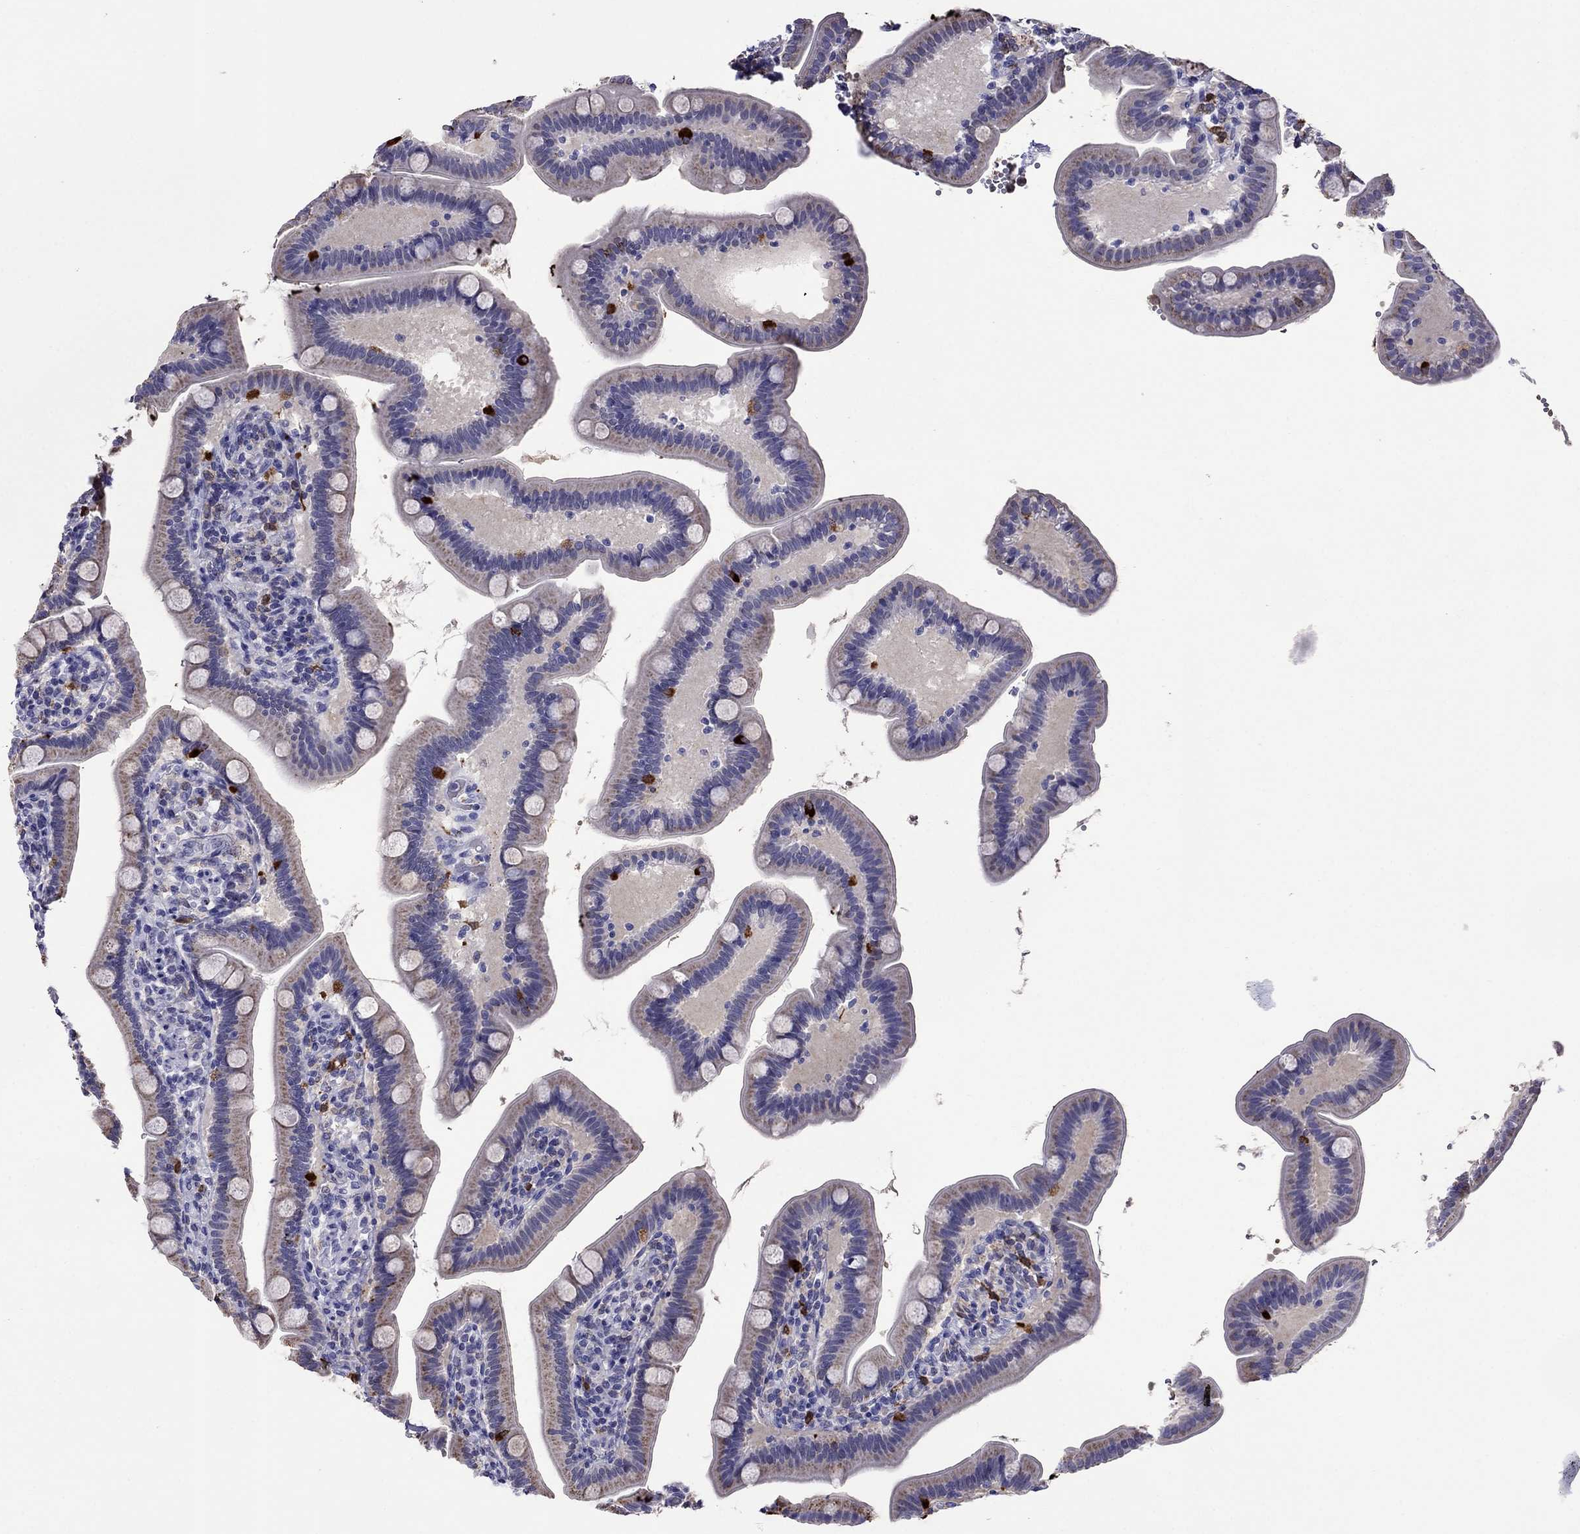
{"staining": {"intensity": "weak", "quantity": "25%-75%", "location": "cytoplasmic/membranous"}, "tissue": "small intestine", "cell_type": "Glandular cells", "image_type": "normal", "snomed": [{"axis": "morphology", "description": "Normal tissue, NOS"}, {"axis": "topography", "description": "Small intestine"}], "caption": "A histopathology image of human small intestine stained for a protein shows weak cytoplasmic/membranous brown staining in glandular cells.", "gene": "SCG2", "patient": {"sex": "male", "age": 66}}